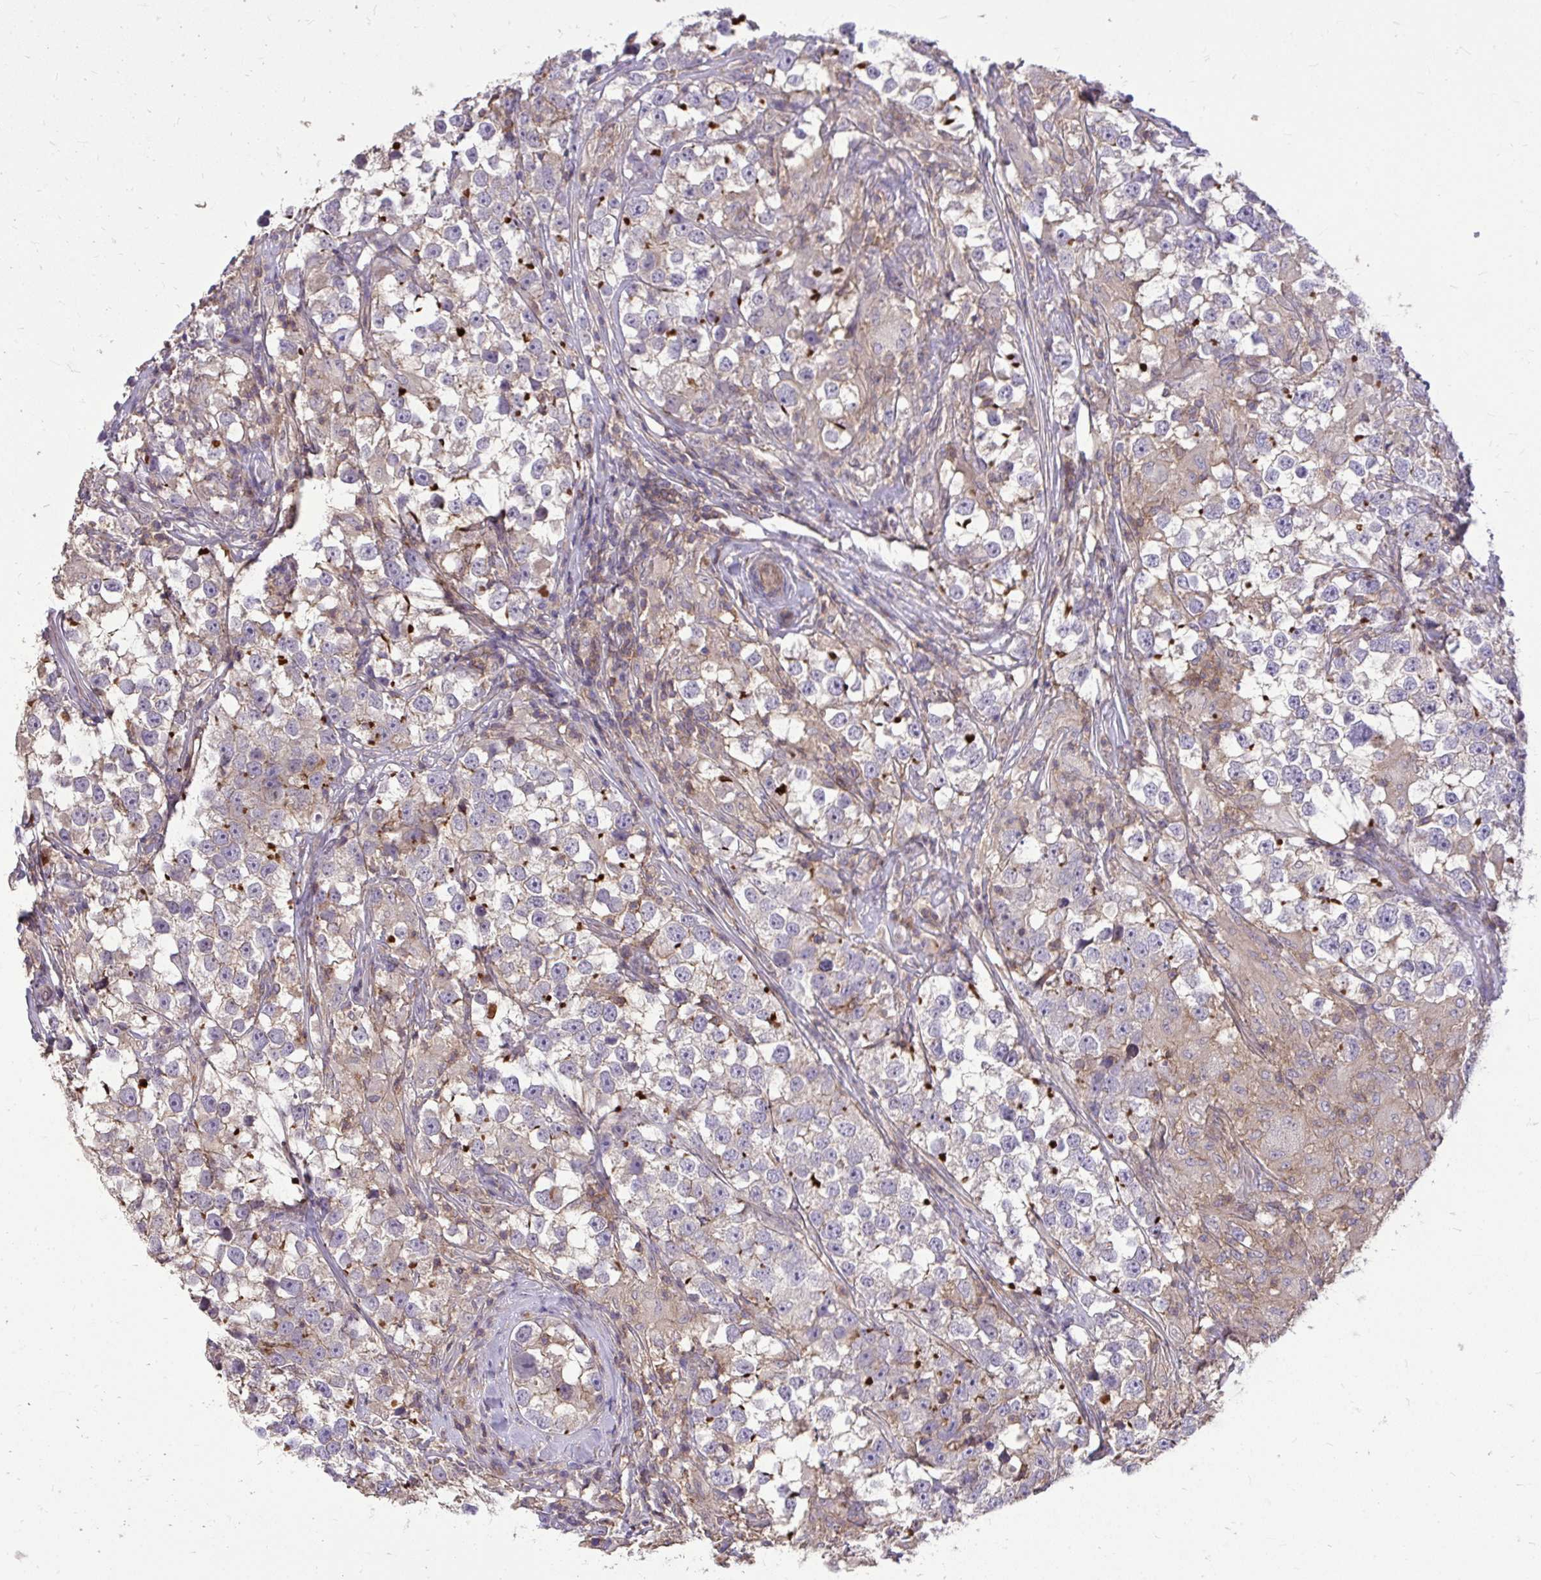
{"staining": {"intensity": "negative", "quantity": "none", "location": "none"}, "tissue": "testis cancer", "cell_type": "Tumor cells", "image_type": "cancer", "snomed": [{"axis": "morphology", "description": "Seminoma, NOS"}, {"axis": "topography", "description": "Testis"}], "caption": "Immunohistochemistry (IHC) of human testis cancer exhibits no positivity in tumor cells.", "gene": "IGFL2", "patient": {"sex": "male", "age": 46}}